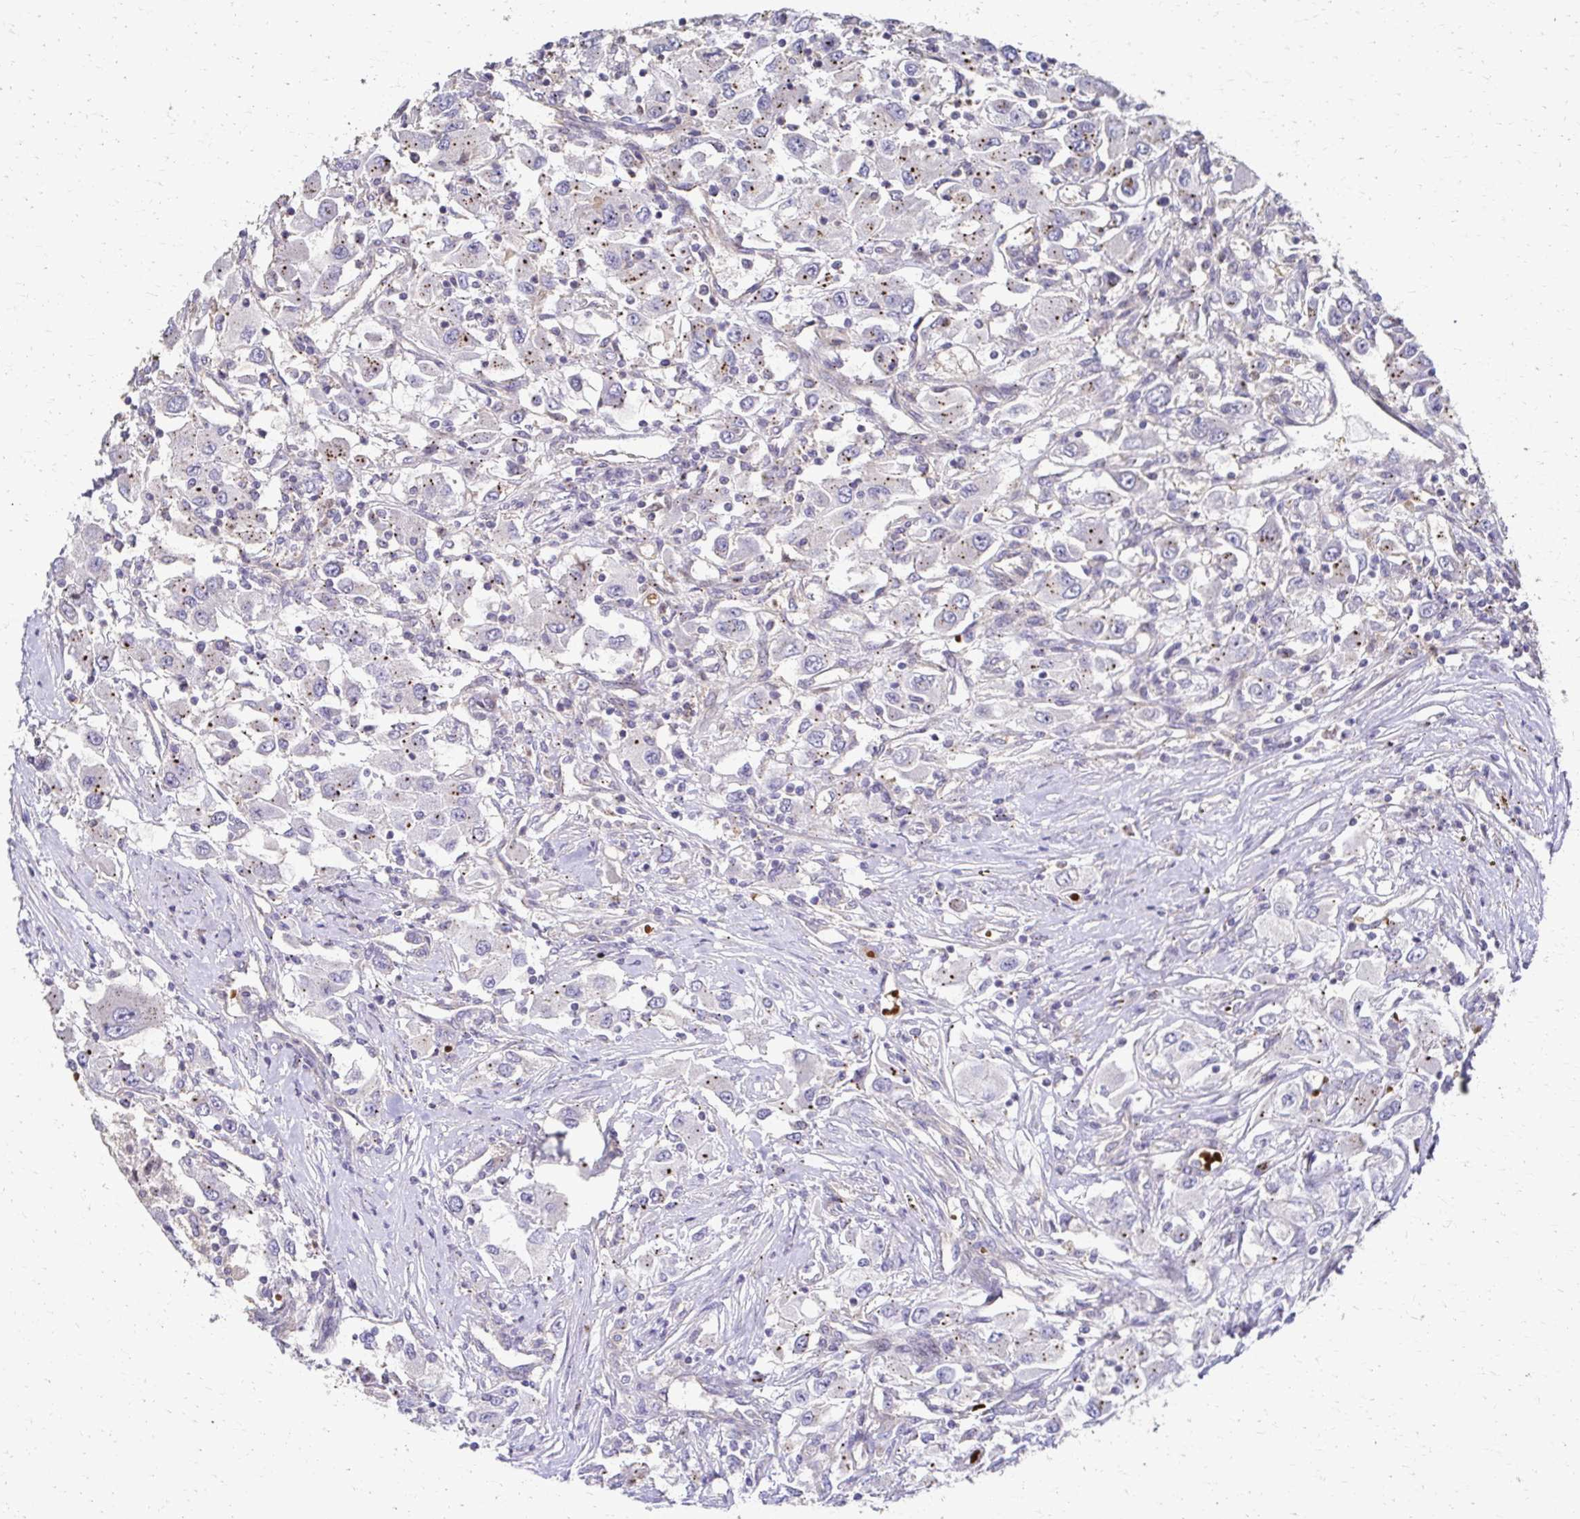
{"staining": {"intensity": "negative", "quantity": "none", "location": "none"}, "tissue": "renal cancer", "cell_type": "Tumor cells", "image_type": "cancer", "snomed": [{"axis": "morphology", "description": "Adenocarcinoma, NOS"}, {"axis": "topography", "description": "Kidney"}], "caption": "There is no significant positivity in tumor cells of renal cancer.", "gene": "SKA2", "patient": {"sex": "female", "age": 67}}